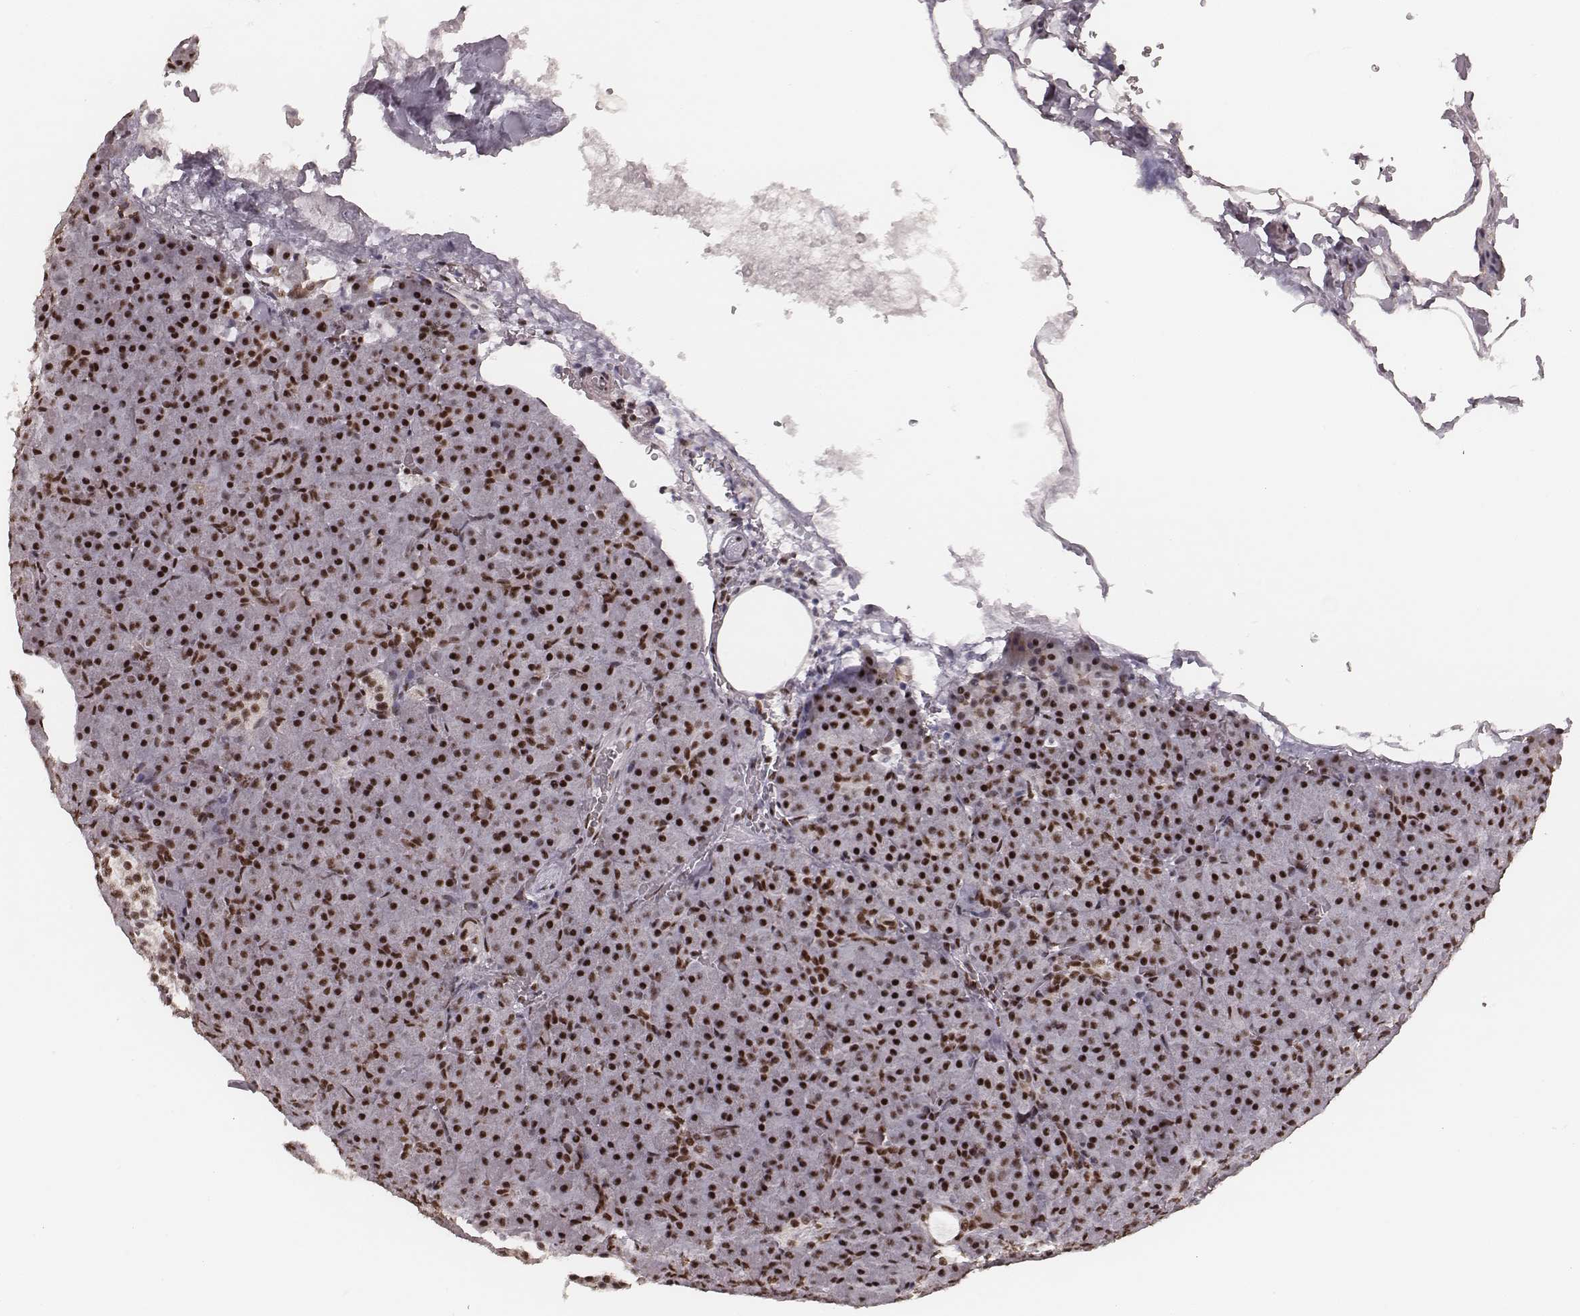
{"staining": {"intensity": "strong", "quantity": ">75%", "location": "nuclear"}, "tissue": "pancreas", "cell_type": "Exocrine glandular cells", "image_type": "normal", "snomed": [{"axis": "morphology", "description": "Normal tissue, NOS"}, {"axis": "topography", "description": "Pancreas"}], "caption": "Strong nuclear protein staining is appreciated in approximately >75% of exocrine glandular cells in pancreas.", "gene": "LUC7L", "patient": {"sex": "female", "age": 74}}